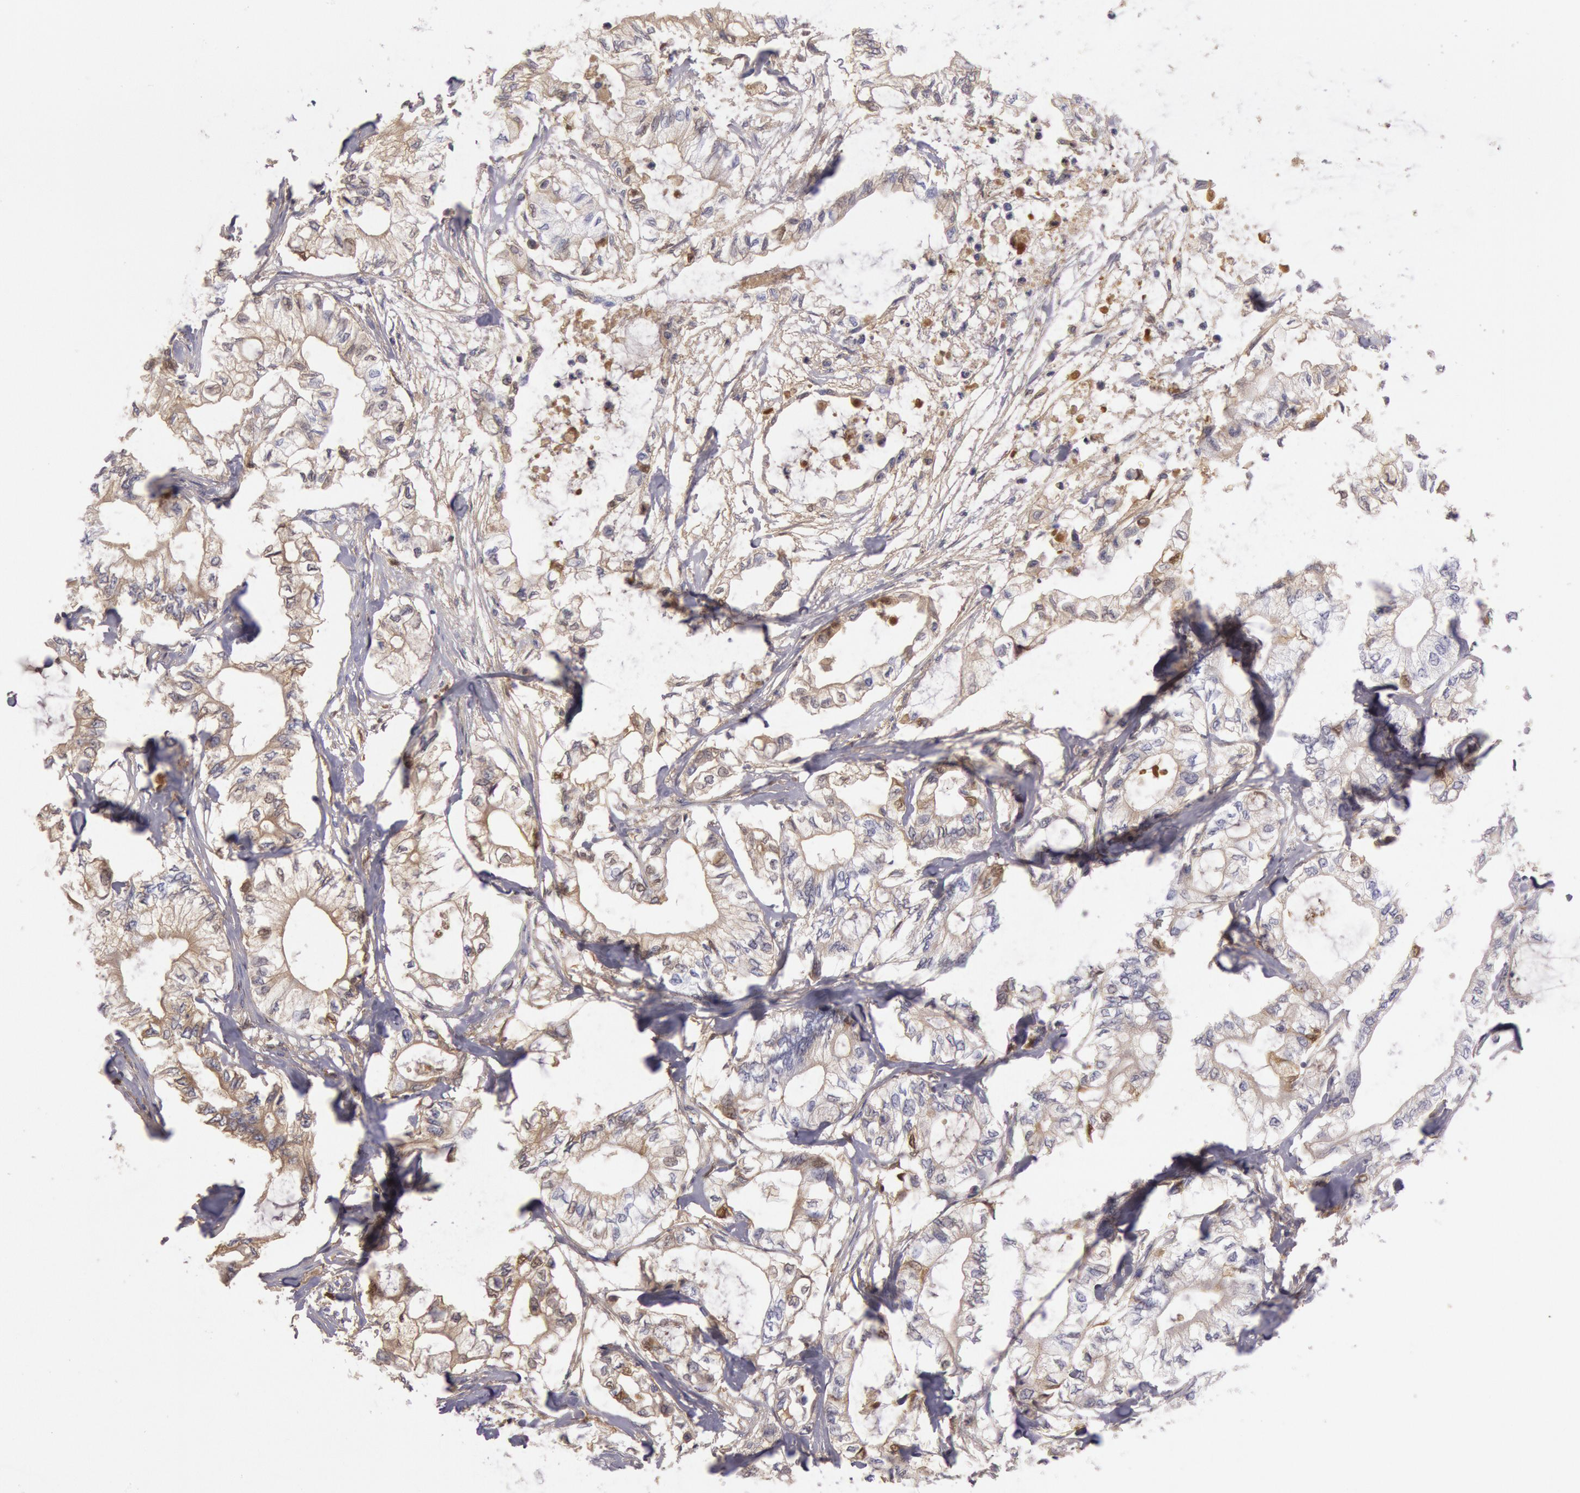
{"staining": {"intensity": "moderate", "quantity": "25%-75%", "location": "cytoplasmic/membranous"}, "tissue": "pancreatic cancer", "cell_type": "Tumor cells", "image_type": "cancer", "snomed": [{"axis": "morphology", "description": "Adenocarcinoma, NOS"}, {"axis": "topography", "description": "Pancreas"}], "caption": "The image exhibits immunohistochemical staining of pancreatic cancer (adenocarcinoma). There is moderate cytoplasmic/membranous positivity is seen in about 25%-75% of tumor cells.", "gene": "IGHG1", "patient": {"sex": "male", "age": 79}}